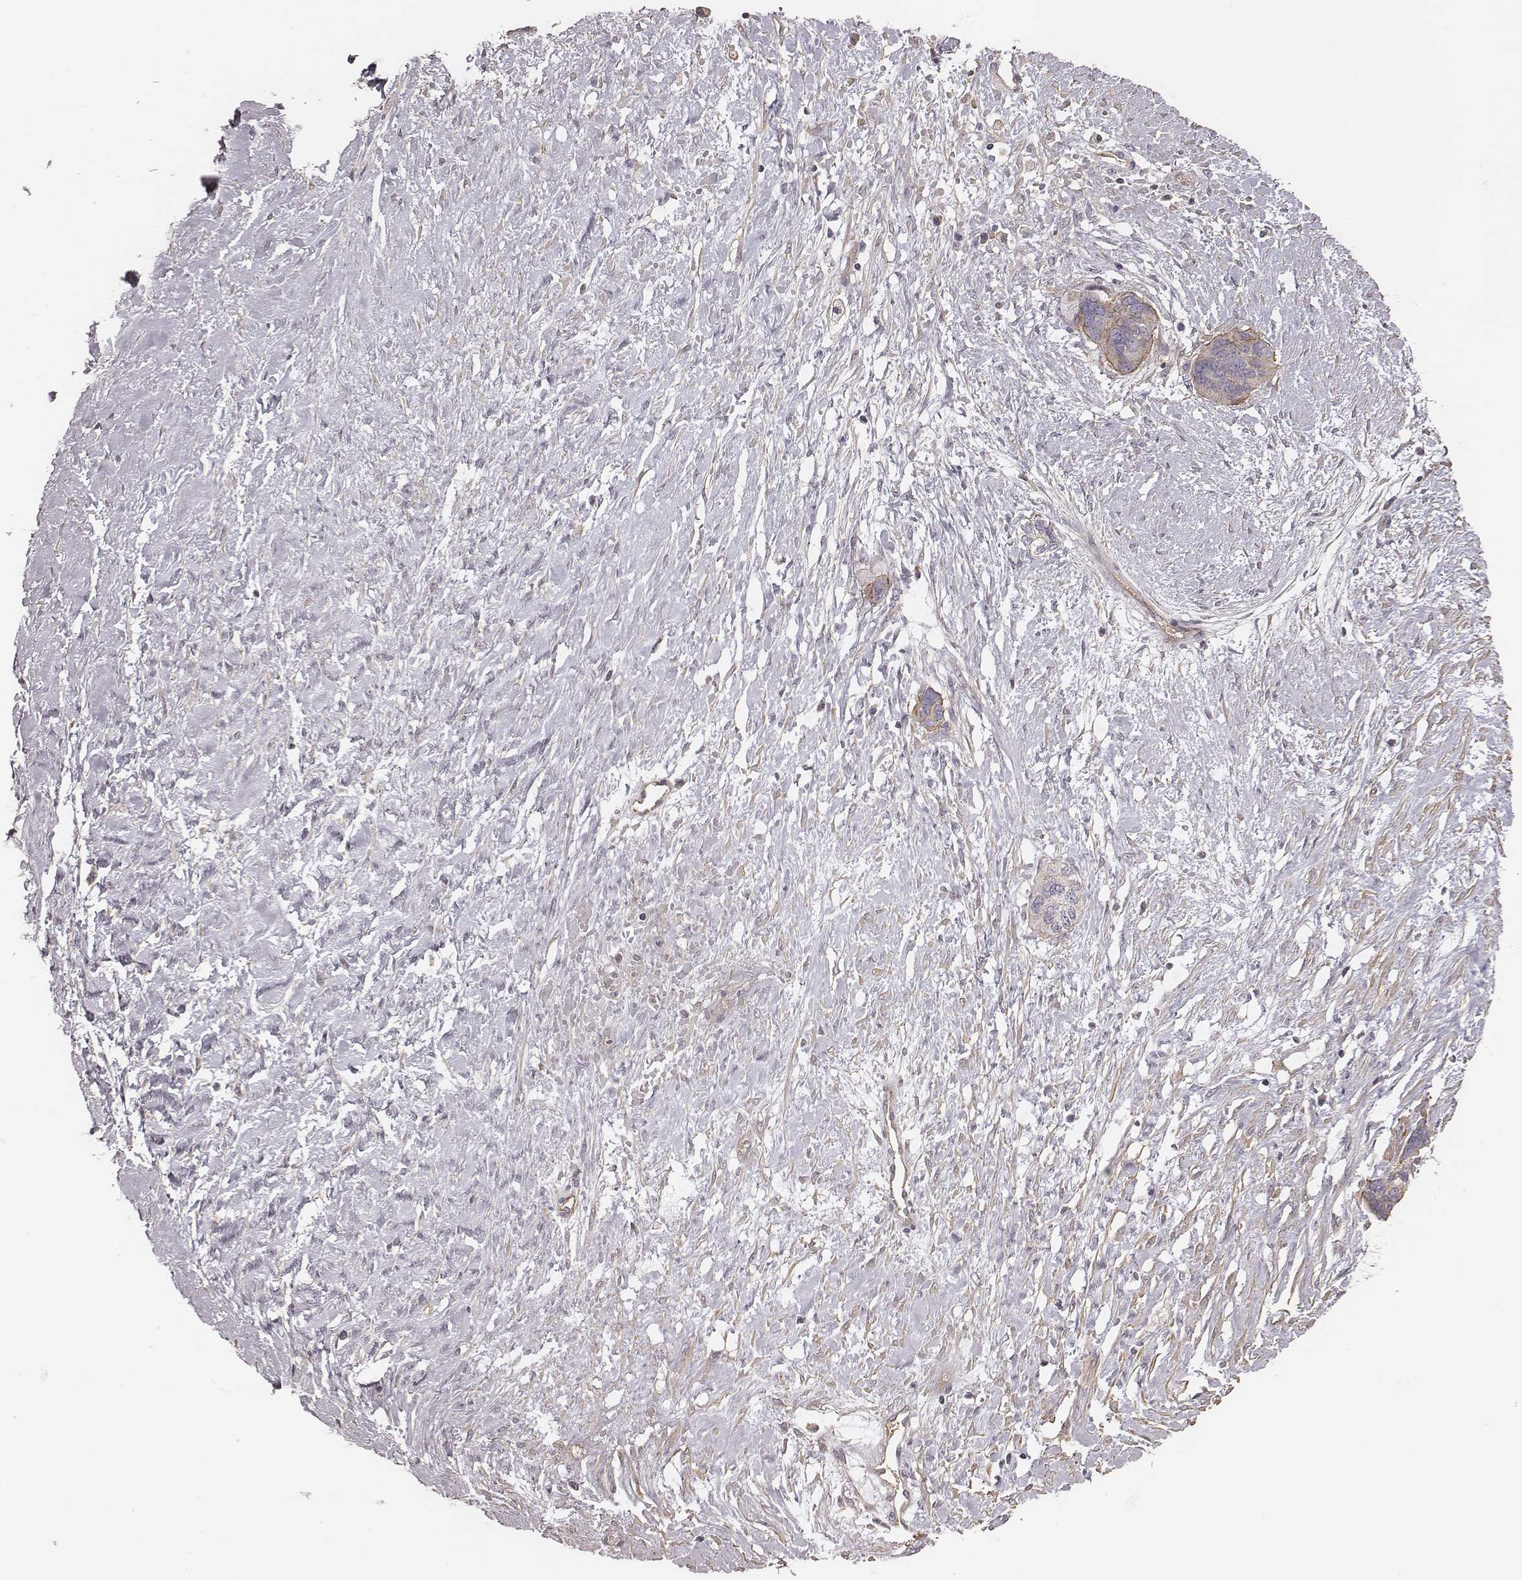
{"staining": {"intensity": "weak", "quantity": "<25%", "location": "cytoplasmic/membranous"}, "tissue": "ovarian cancer", "cell_type": "Tumor cells", "image_type": "cancer", "snomed": [{"axis": "morphology", "description": "Cystadenocarcinoma, serous, NOS"}, {"axis": "topography", "description": "Ovary"}], "caption": "Tumor cells are negative for brown protein staining in ovarian serous cystadenocarcinoma.", "gene": "OTOGL", "patient": {"sex": "female", "age": 69}}